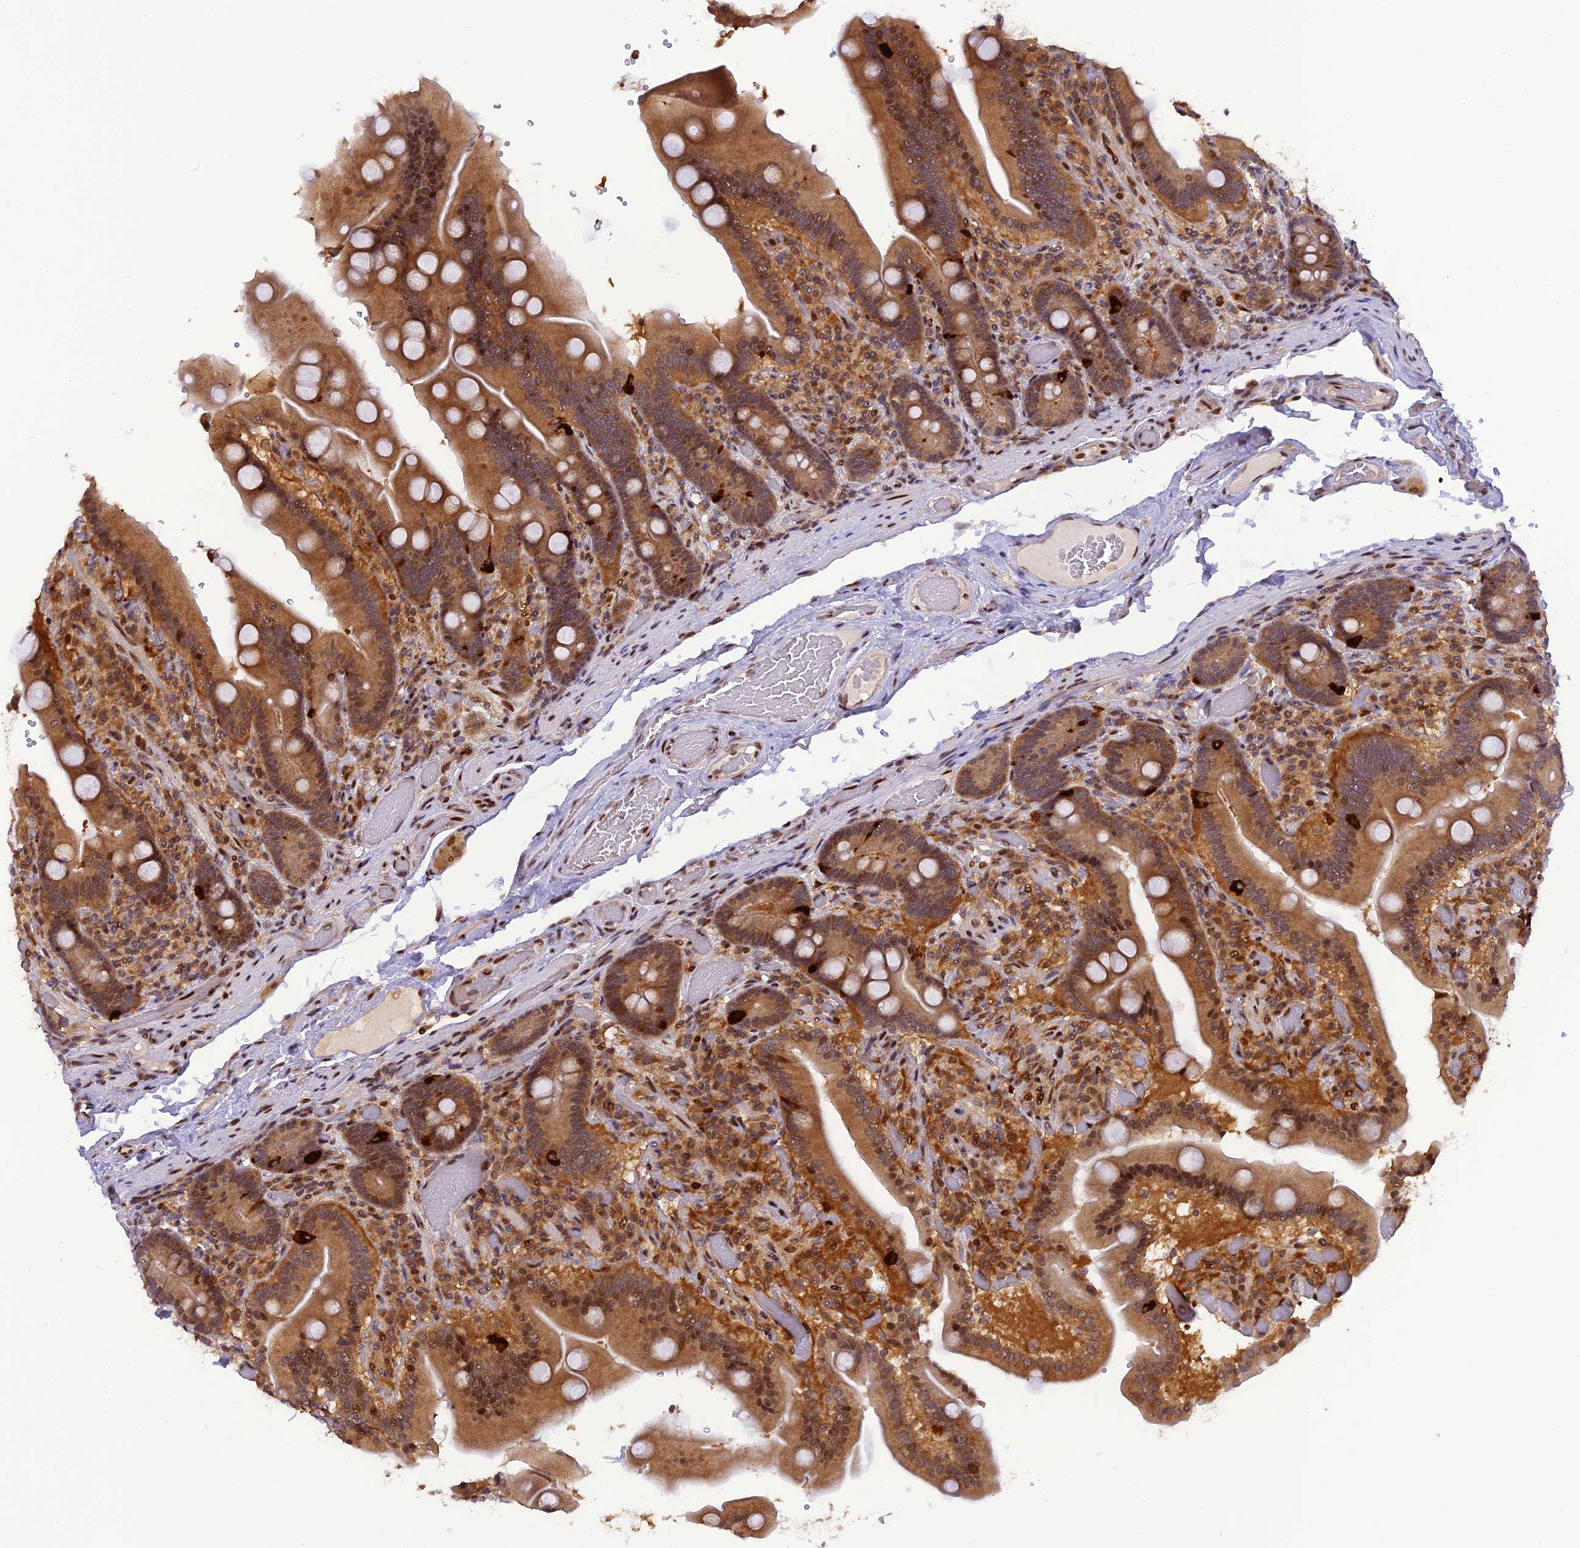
{"staining": {"intensity": "moderate", "quantity": ">75%", "location": "cytoplasmic/membranous,nuclear"}, "tissue": "duodenum", "cell_type": "Glandular cells", "image_type": "normal", "snomed": [{"axis": "morphology", "description": "Normal tissue, NOS"}, {"axis": "topography", "description": "Duodenum"}], "caption": "Normal duodenum exhibits moderate cytoplasmic/membranous,nuclear positivity in about >75% of glandular cells, visualized by immunohistochemistry.", "gene": "RABGGTA", "patient": {"sex": "female", "age": 62}}